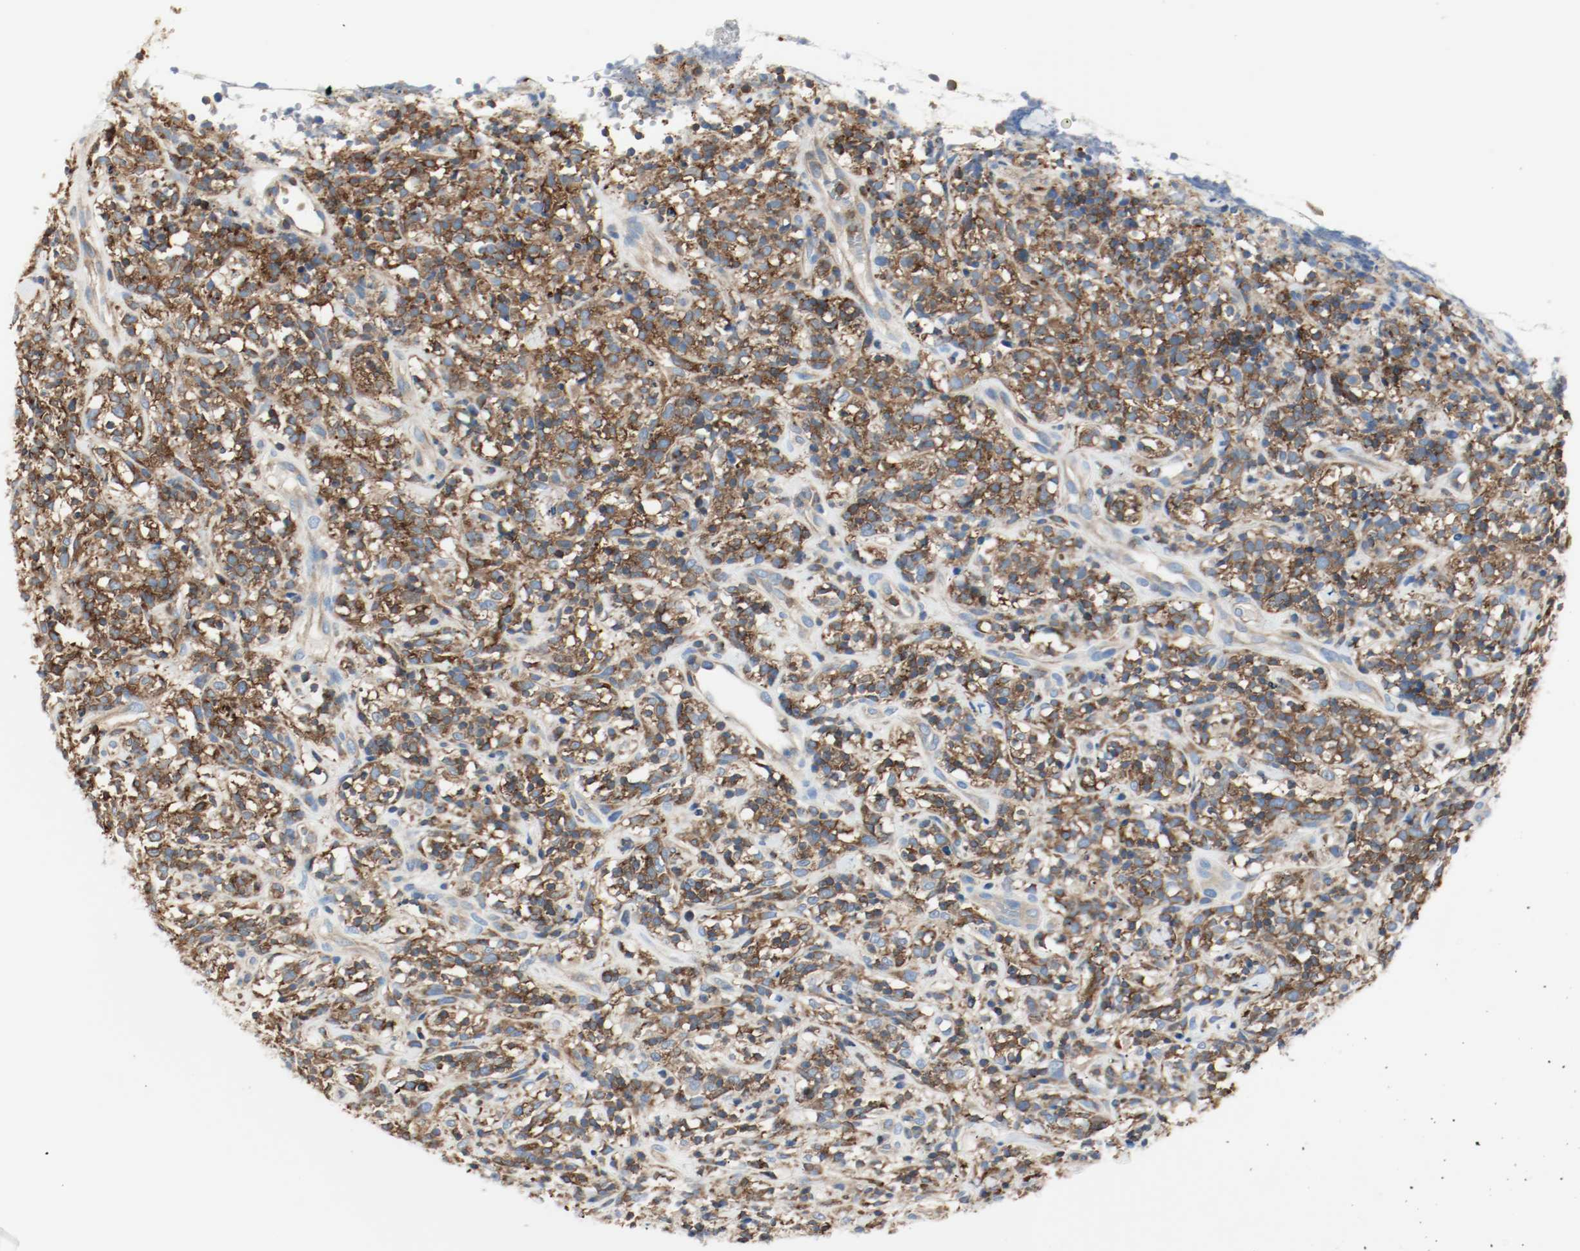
{"staining": {"intensity": "strong", "quantity": ">75%", "location": "cytoplasmic/membranous"}, "tissue": "lymphoma", "cell_type": "Tumor cells", "image_type": "cancer", "snomed": [{"axis": "morphology", "description": "Malignant lymphoma, non-Hodgkin's type, High grade"}, {"axis": "topography", "description": "Lymph node"}], "caption": "IHC micrograph of neoplastic tissue: high-grade malignant lymphoma, non-Hodgkin's type stained using IHC reveals high levels of strong protein expression localized specifically in the cytoplasmic/membranous of tumor cells, appearing as a cytoplasmic/membranous brown color.", "gene": "ARPC1B", "patient": {"sex": "female", "age": 73}}